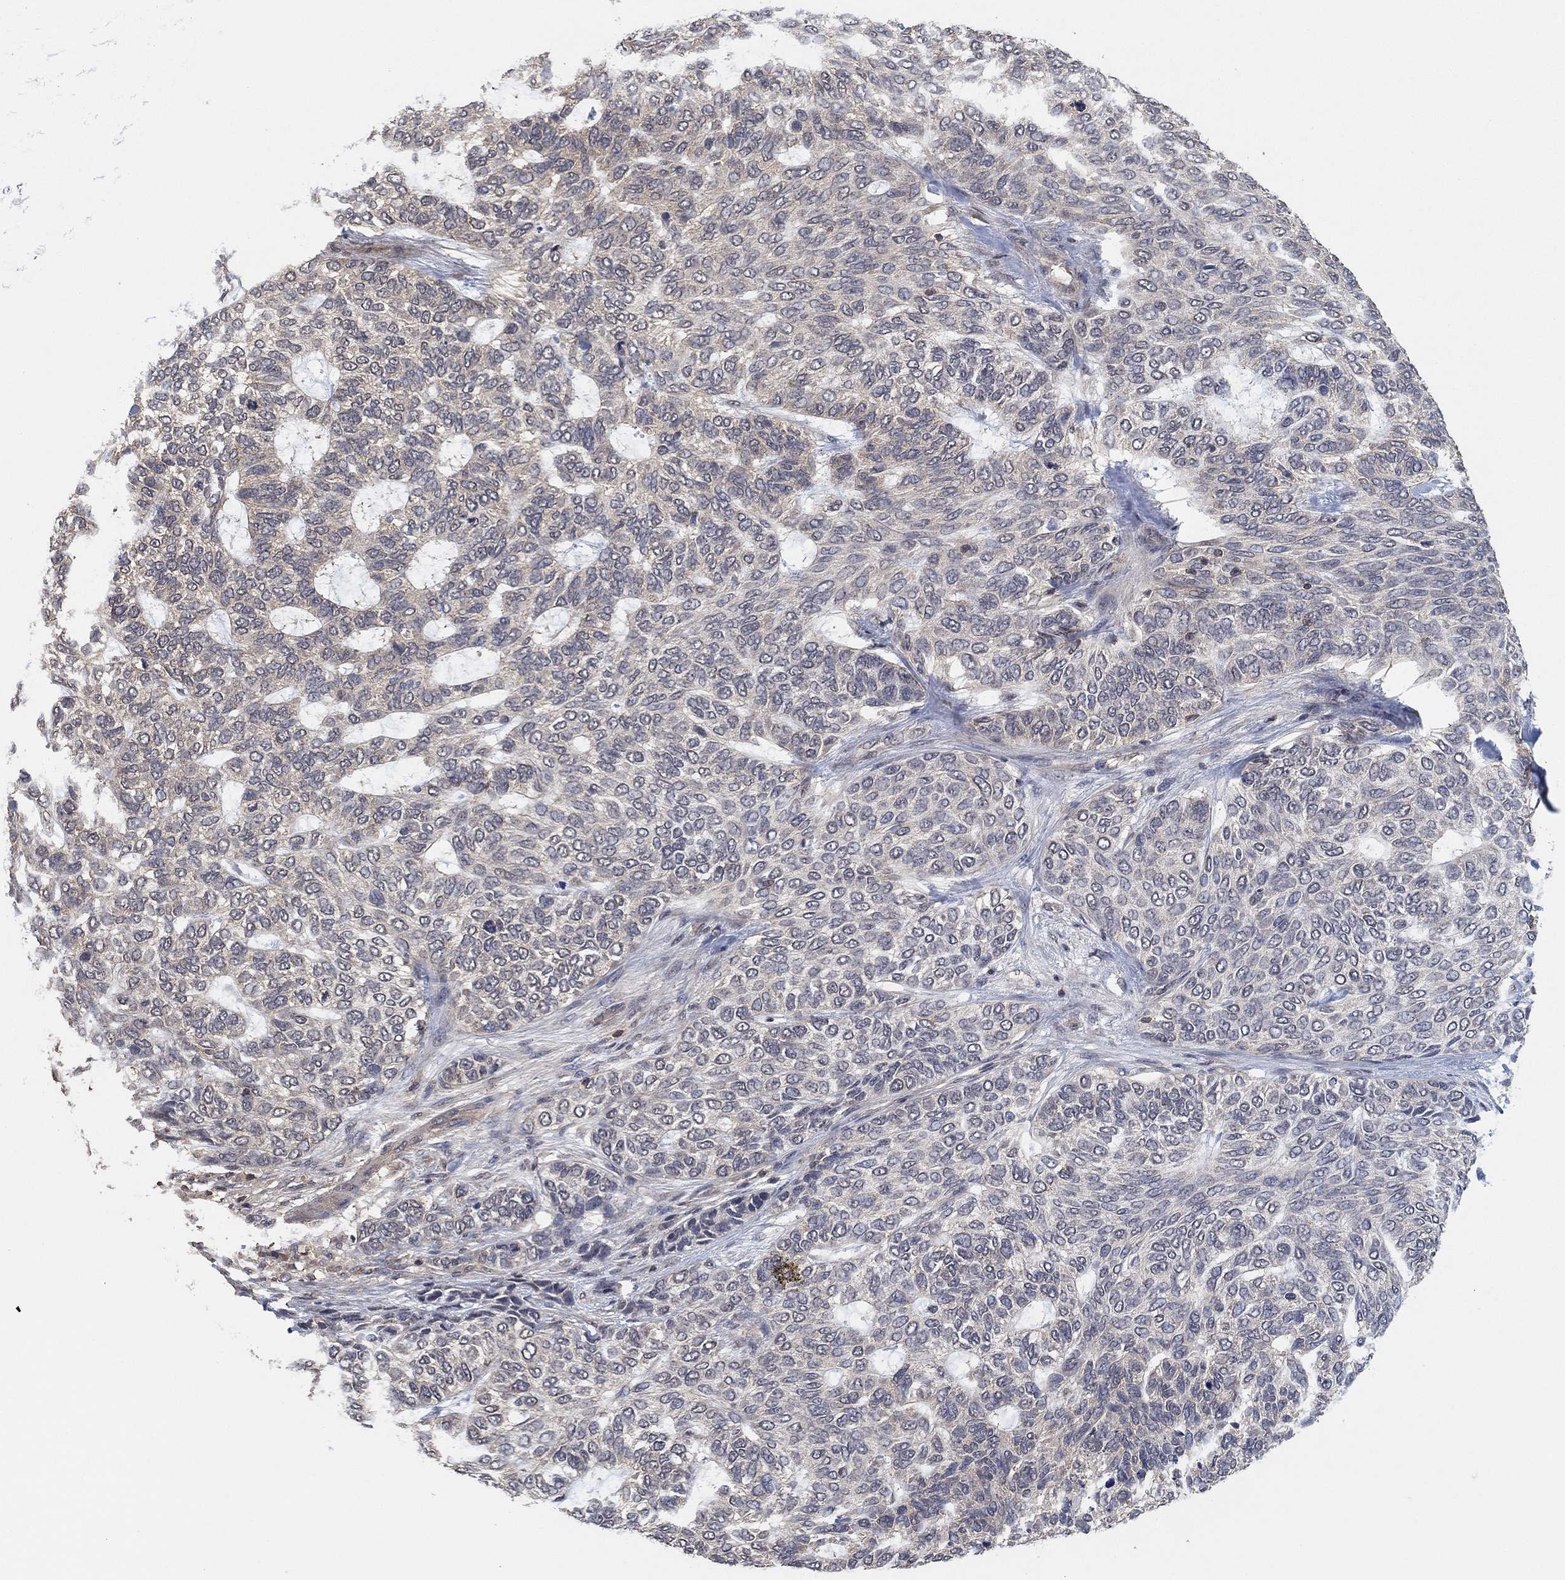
{"staining": {"intensity": "negative", "quantity": "none", "location": "none"}, "tissue": "skin cancer", "cell_type": "Tumor cells", "image_type": "cancer", "snomed": [{"axis": "morphology", "description": "Basal cell carcinoma"}, {"axis": "topography", "description": "Skin"}], "caption": "This photomicrograph is of skin cancer stained with IHC to label a protein in brown with the nuclei are counter-stained blue. There is no expression in tumor cells.", "gene": "CCDC43", "patient": {"sex": "female", "age": 65}}